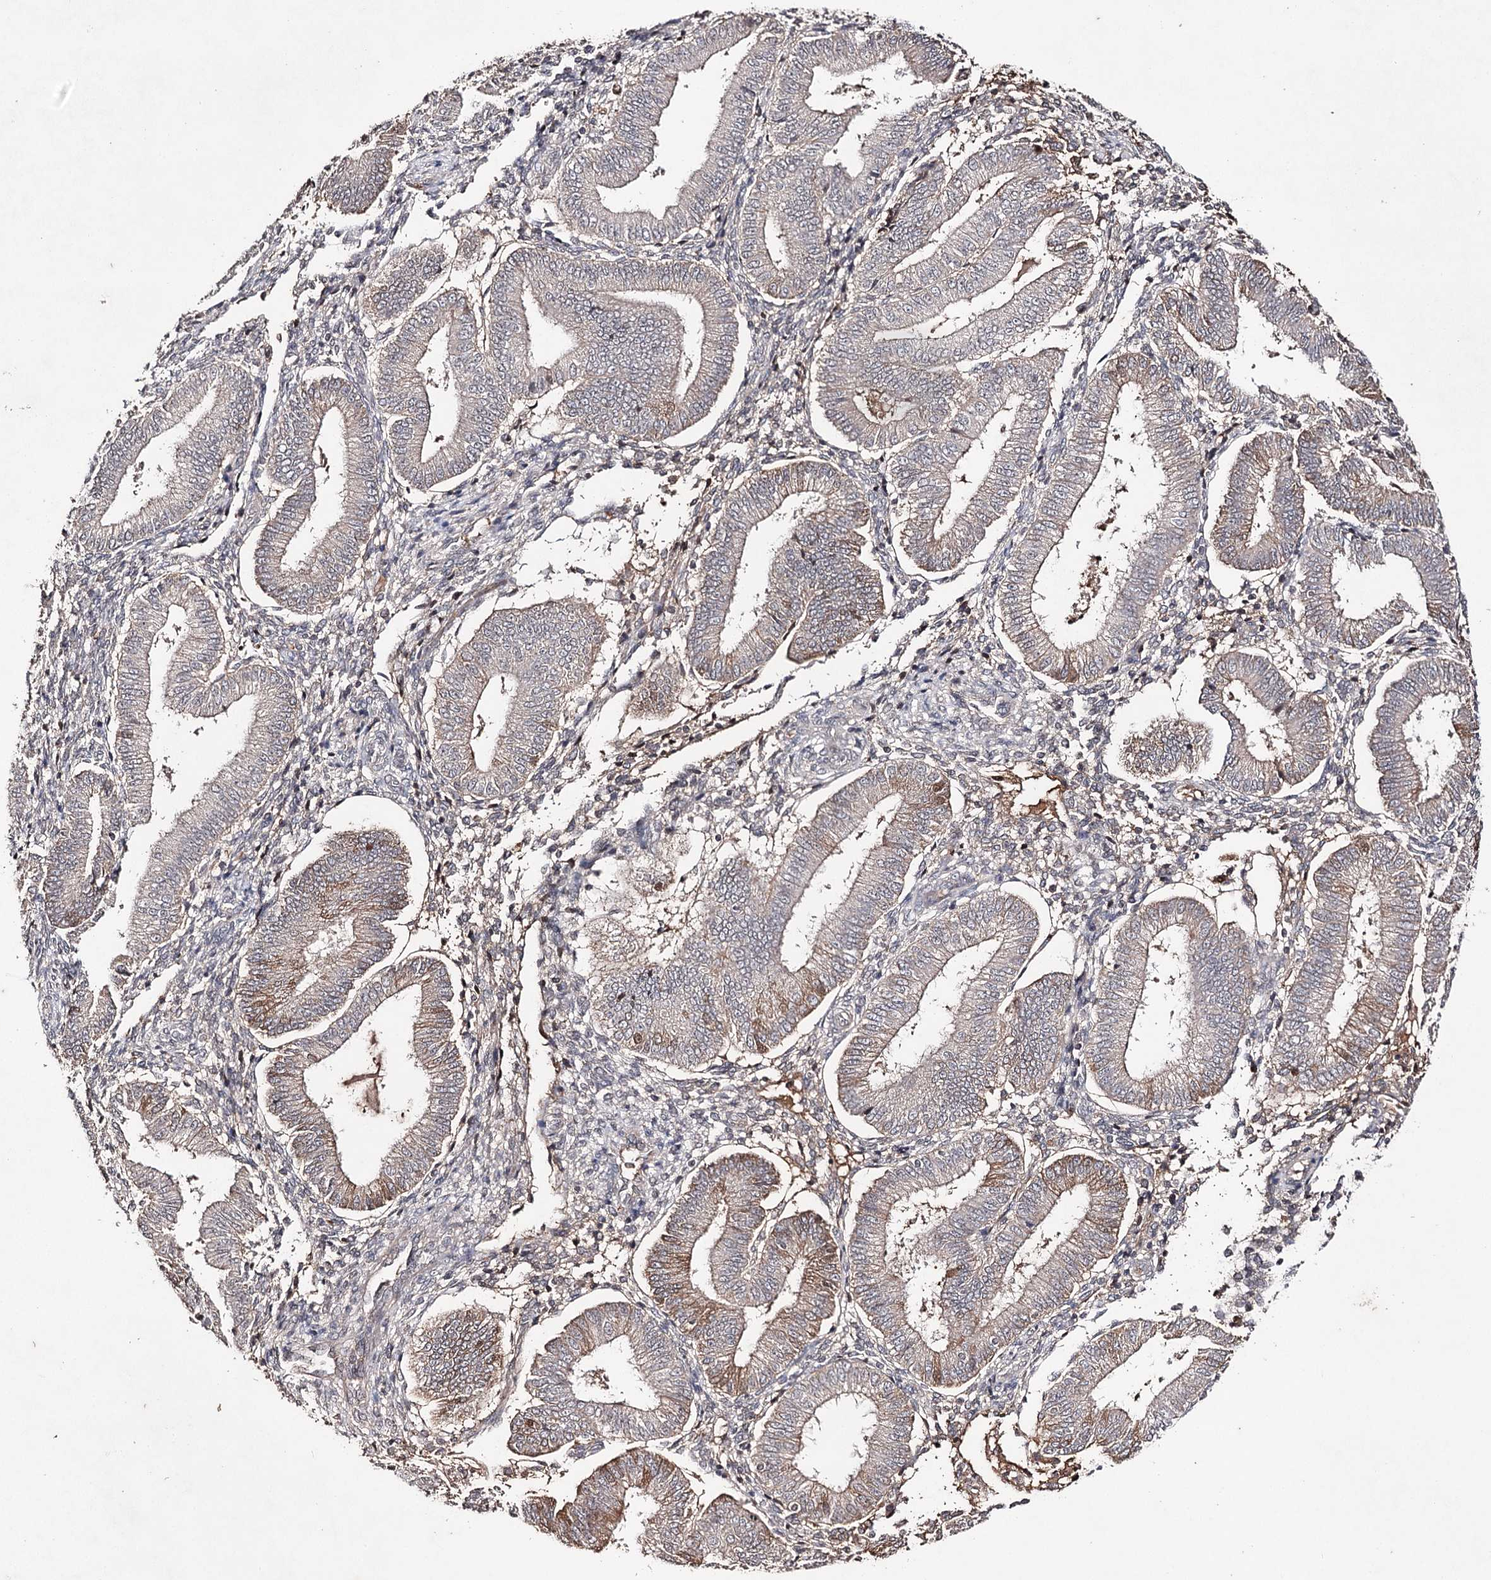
{"staining": {"intensity": "negative", "quantity": "none", "location": "none"}, "tissue": "endometrium", "cell_type": "Cells in endometrial stroma", "image_type": "normal", "snomed": [{"axis": "morphology", "description": "Normal tissue, NOS"}, {"axis": "topography", "description": "Endometrium"}], "caption": "Image shows no protein staining in cells in endometrial stroma of unremarkable endometrium.", "gene": "SYNGR3", "patient": {"sex": "female", "age": 39}}